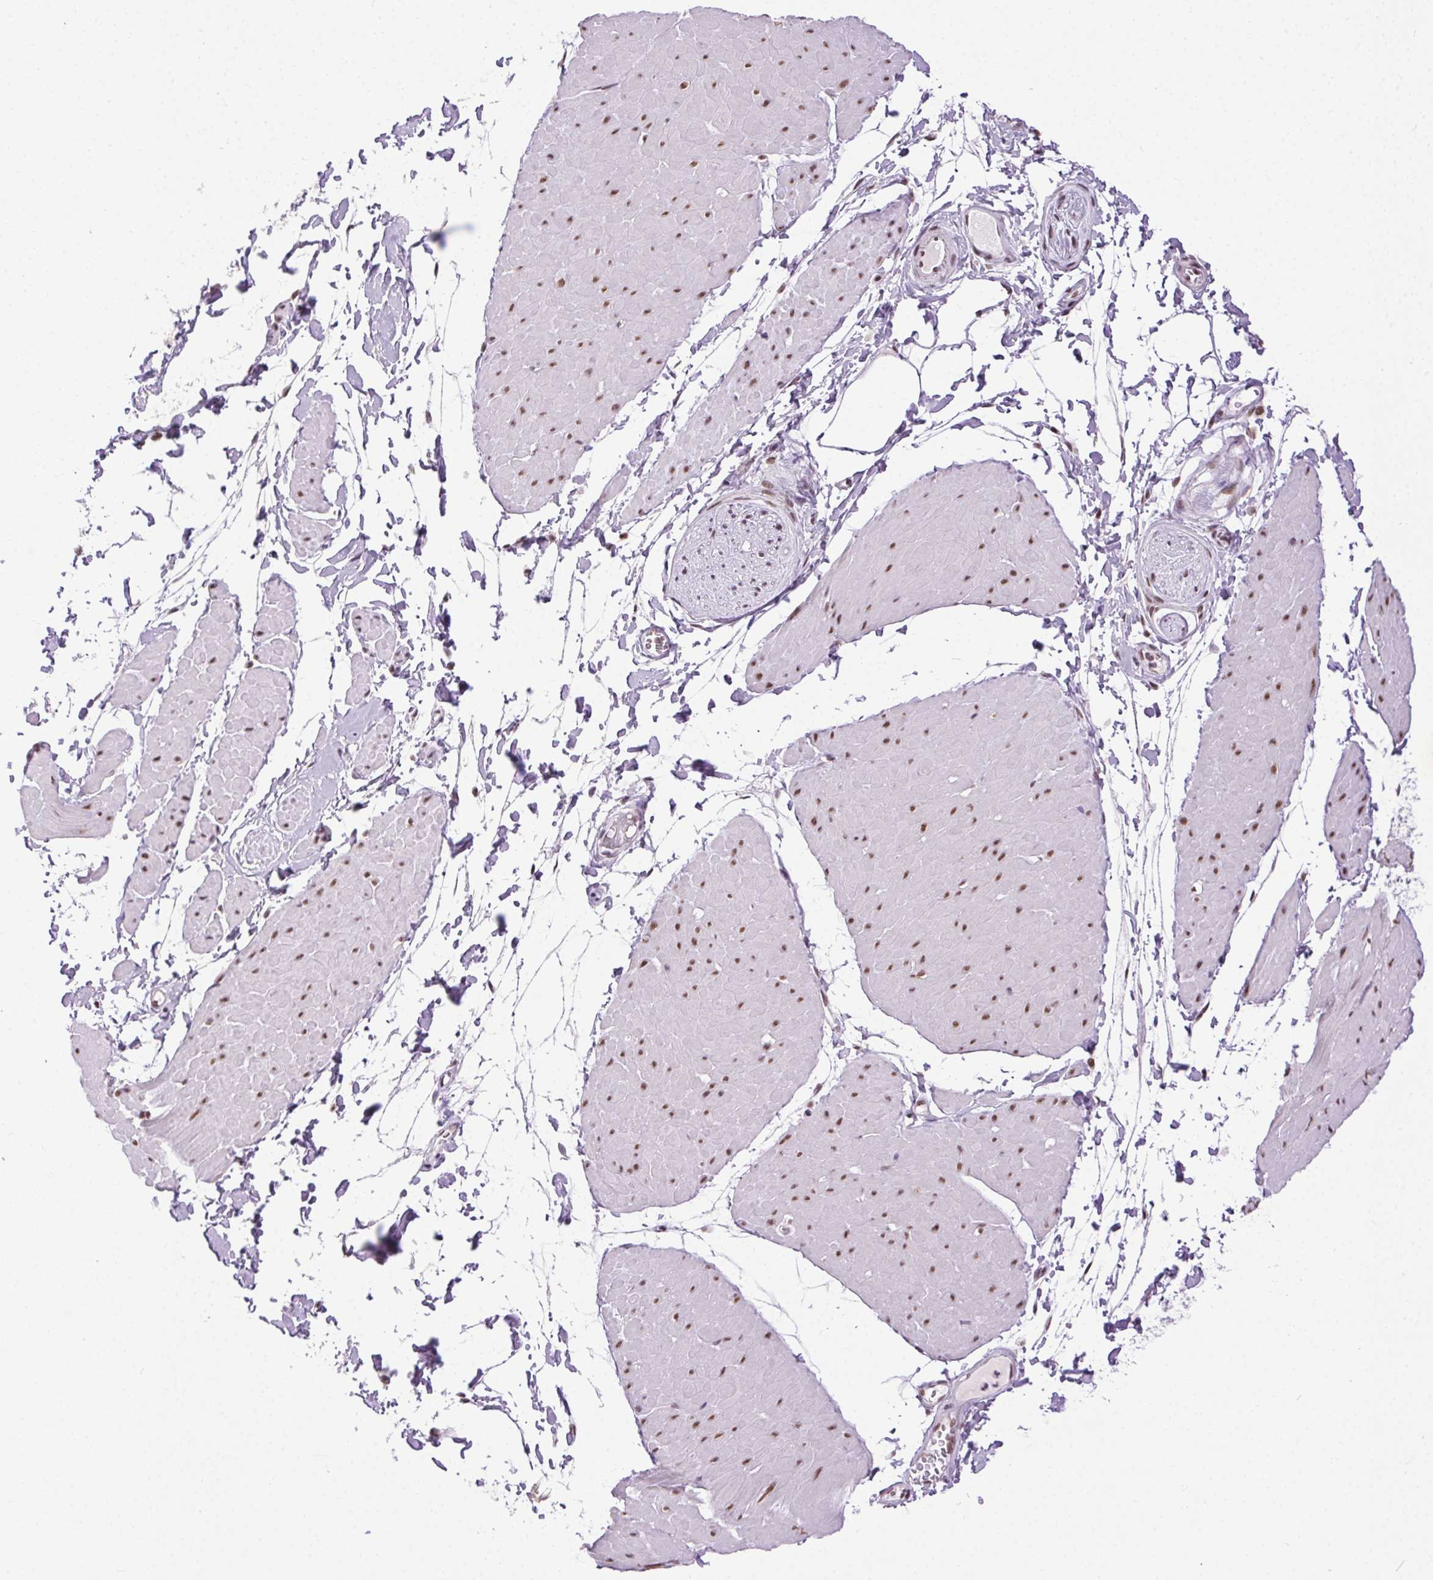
{"staining": {"intensity": "negative", "quantity": "none", "location": "none"}, "tissue": "adipose tissue", "cell_type": "Adipocytes", "image_type": "normal", "snomed": [{"axis": "morphology", "description": "Normal tissue, NOS"}, {"axis": "topography", "description": "Smooth muscle"}, {"axis": "topography", "description": "Peripheral nerve tissue"}], "caption": "This photomicrograph is of benign adipose tissue stained with IHC to label a protein in brown with the nuclei are counter-stained blue. There is no expression in adipocytes.", "gene": "TRA2B", "patient": {"sex": "male", "age": 58}}